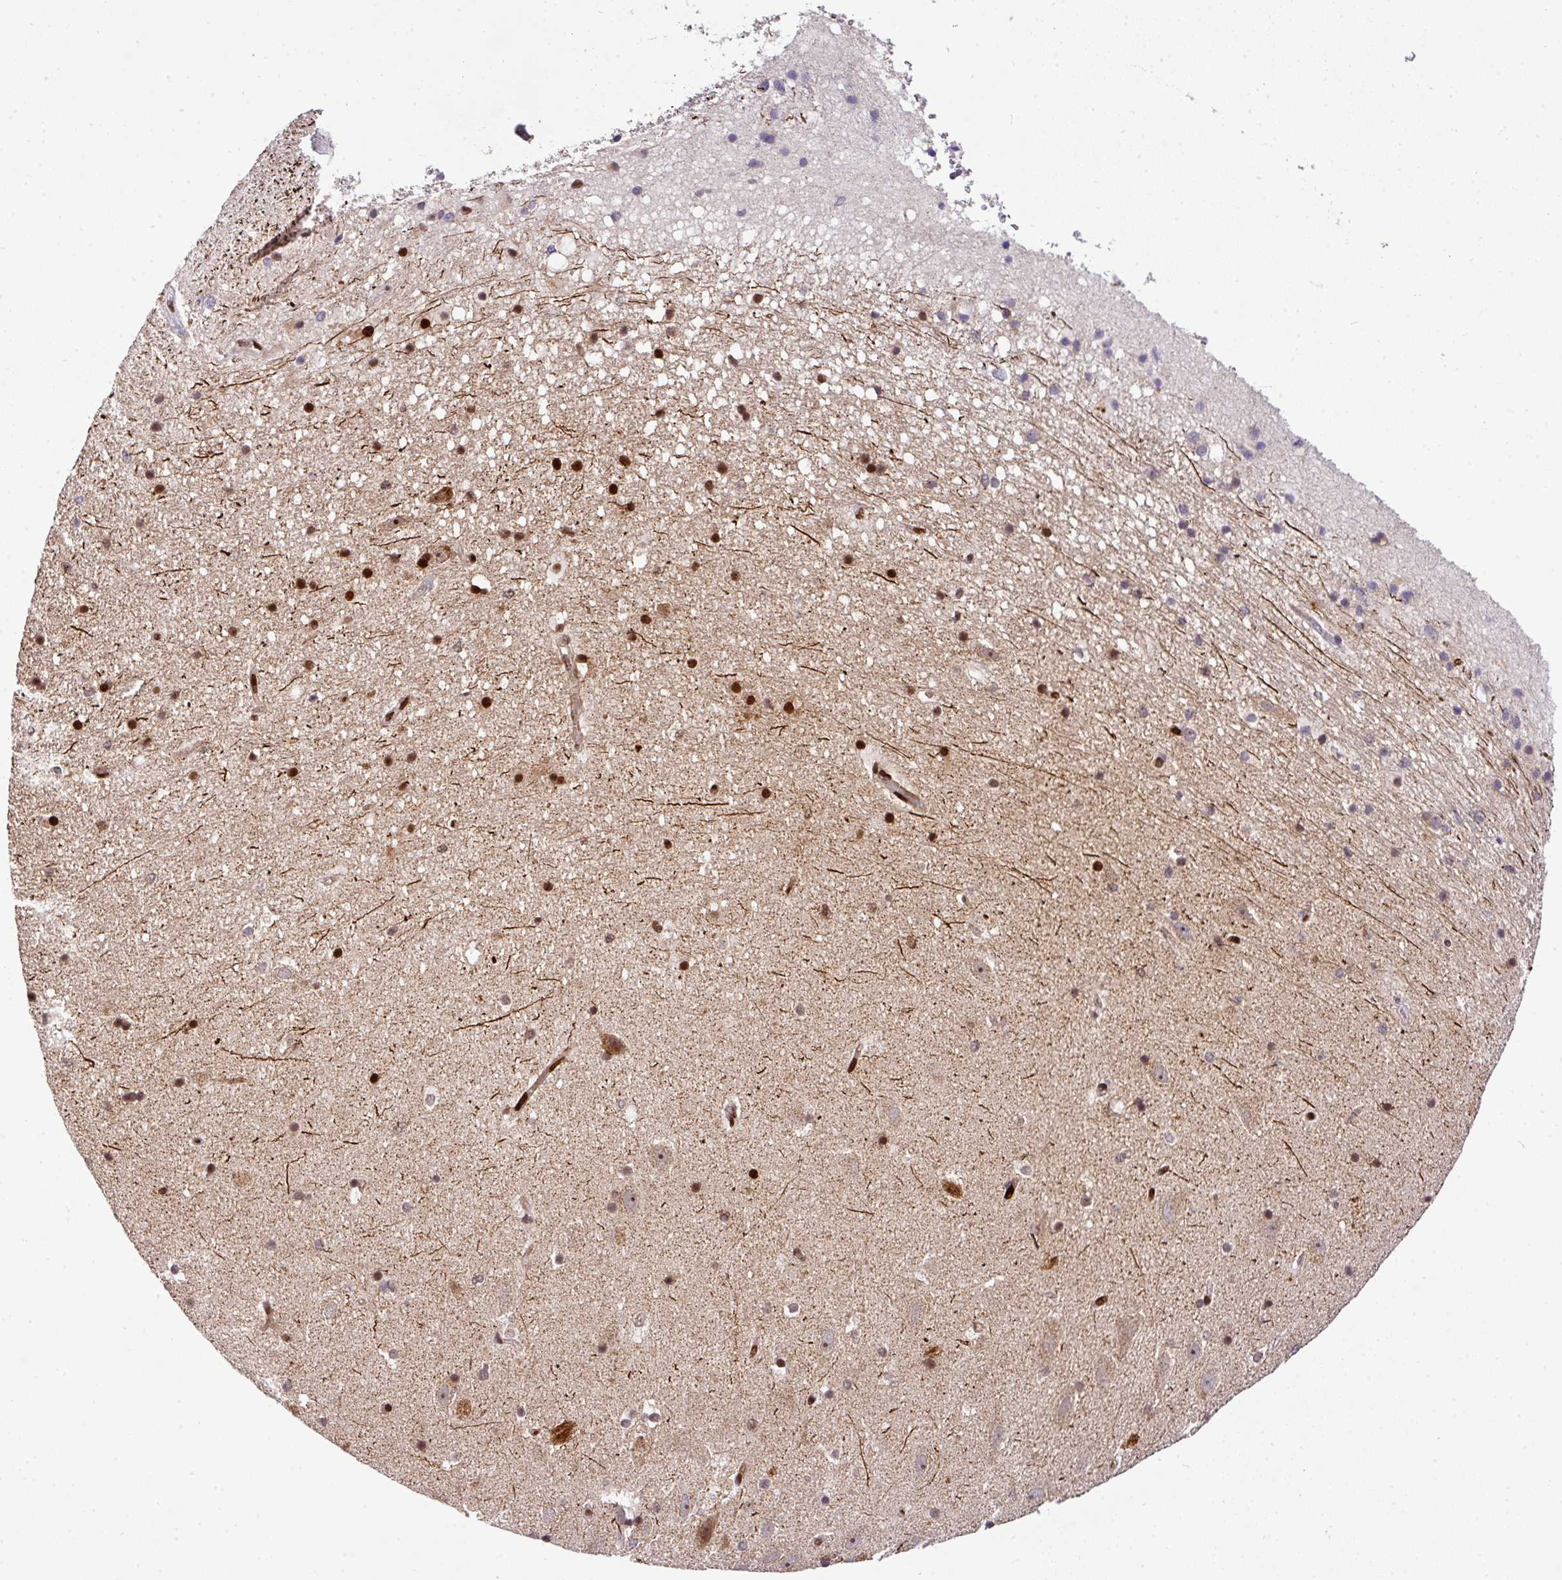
{"staining": {"intensity": "strong", "quantity": ">75%", "location": "nuclear"}, "tissue": "hippocampus", "cell_type": "Glial cells", "image_type": "normal", "snomed": [{"axis": "morphology", "description": "Normal tissue, NOS"}, {"axis": "topography", "description": "Hippocampus"}], "caption": "This is a photomicrograph of immunohistochemistry staining of benign hippocampus, which shows strong expression in the nuclear of glial cells.", "gene": "ANXA2R", "patient": {"sex": "male", "age": 37}}